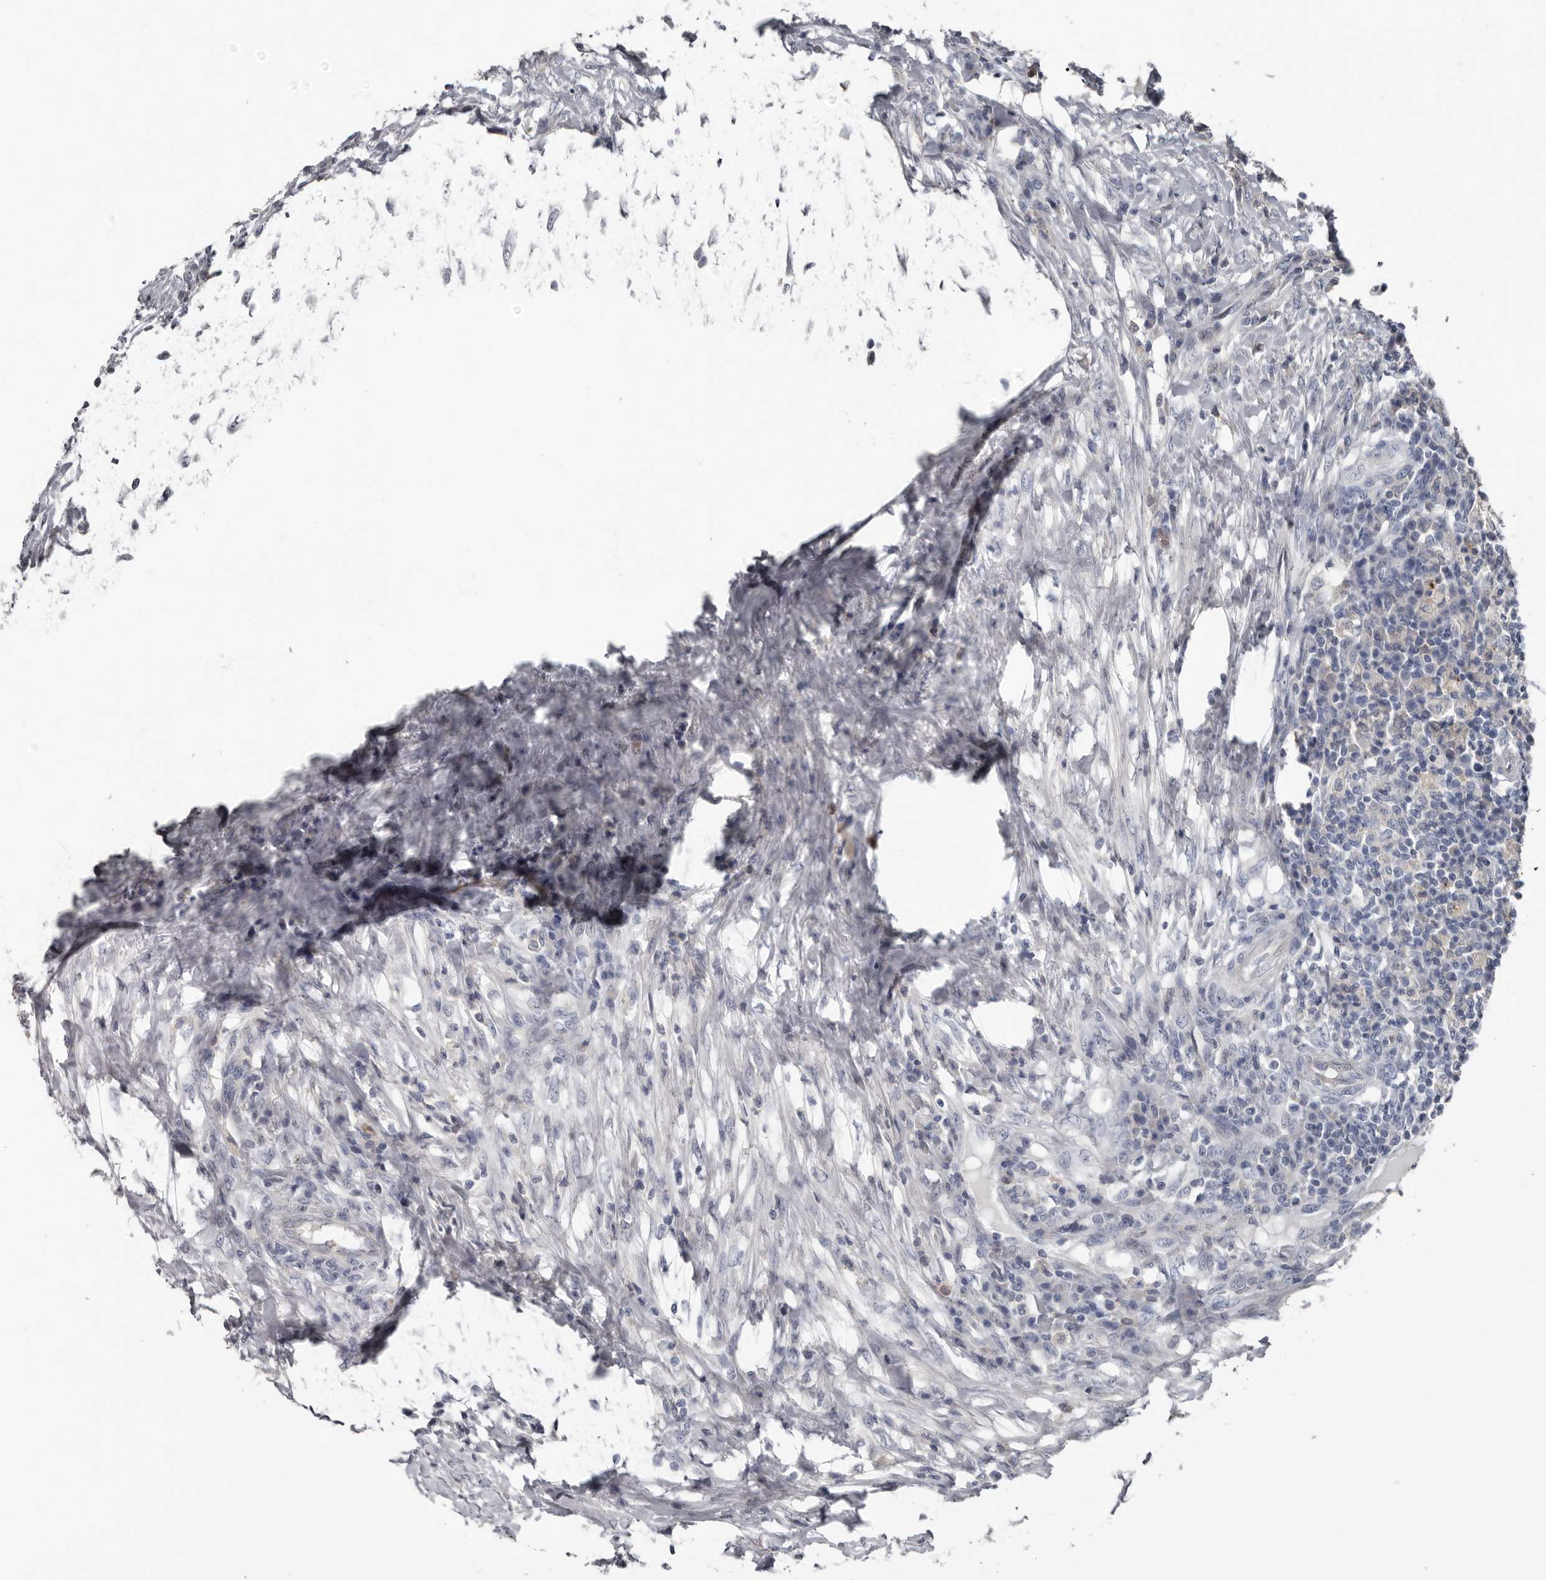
{"staining": {"intensity": "negative", "quantity": "none", "location": "none"}, "tissue": "colorectal cancer", "cell_type": "Tumor cells", "image_type": "cancer", "snomed": [{"axis": "morphology", "description": "Adenocarcinoma, NOS"}, {"axis": "topography", "description": "Colon"}], "caption": "Tumor cells show no significant positivity in adenocarcinoma (colorectal).", "gene": "FABP7", "patient": {"sex": "male", "age": 83}}